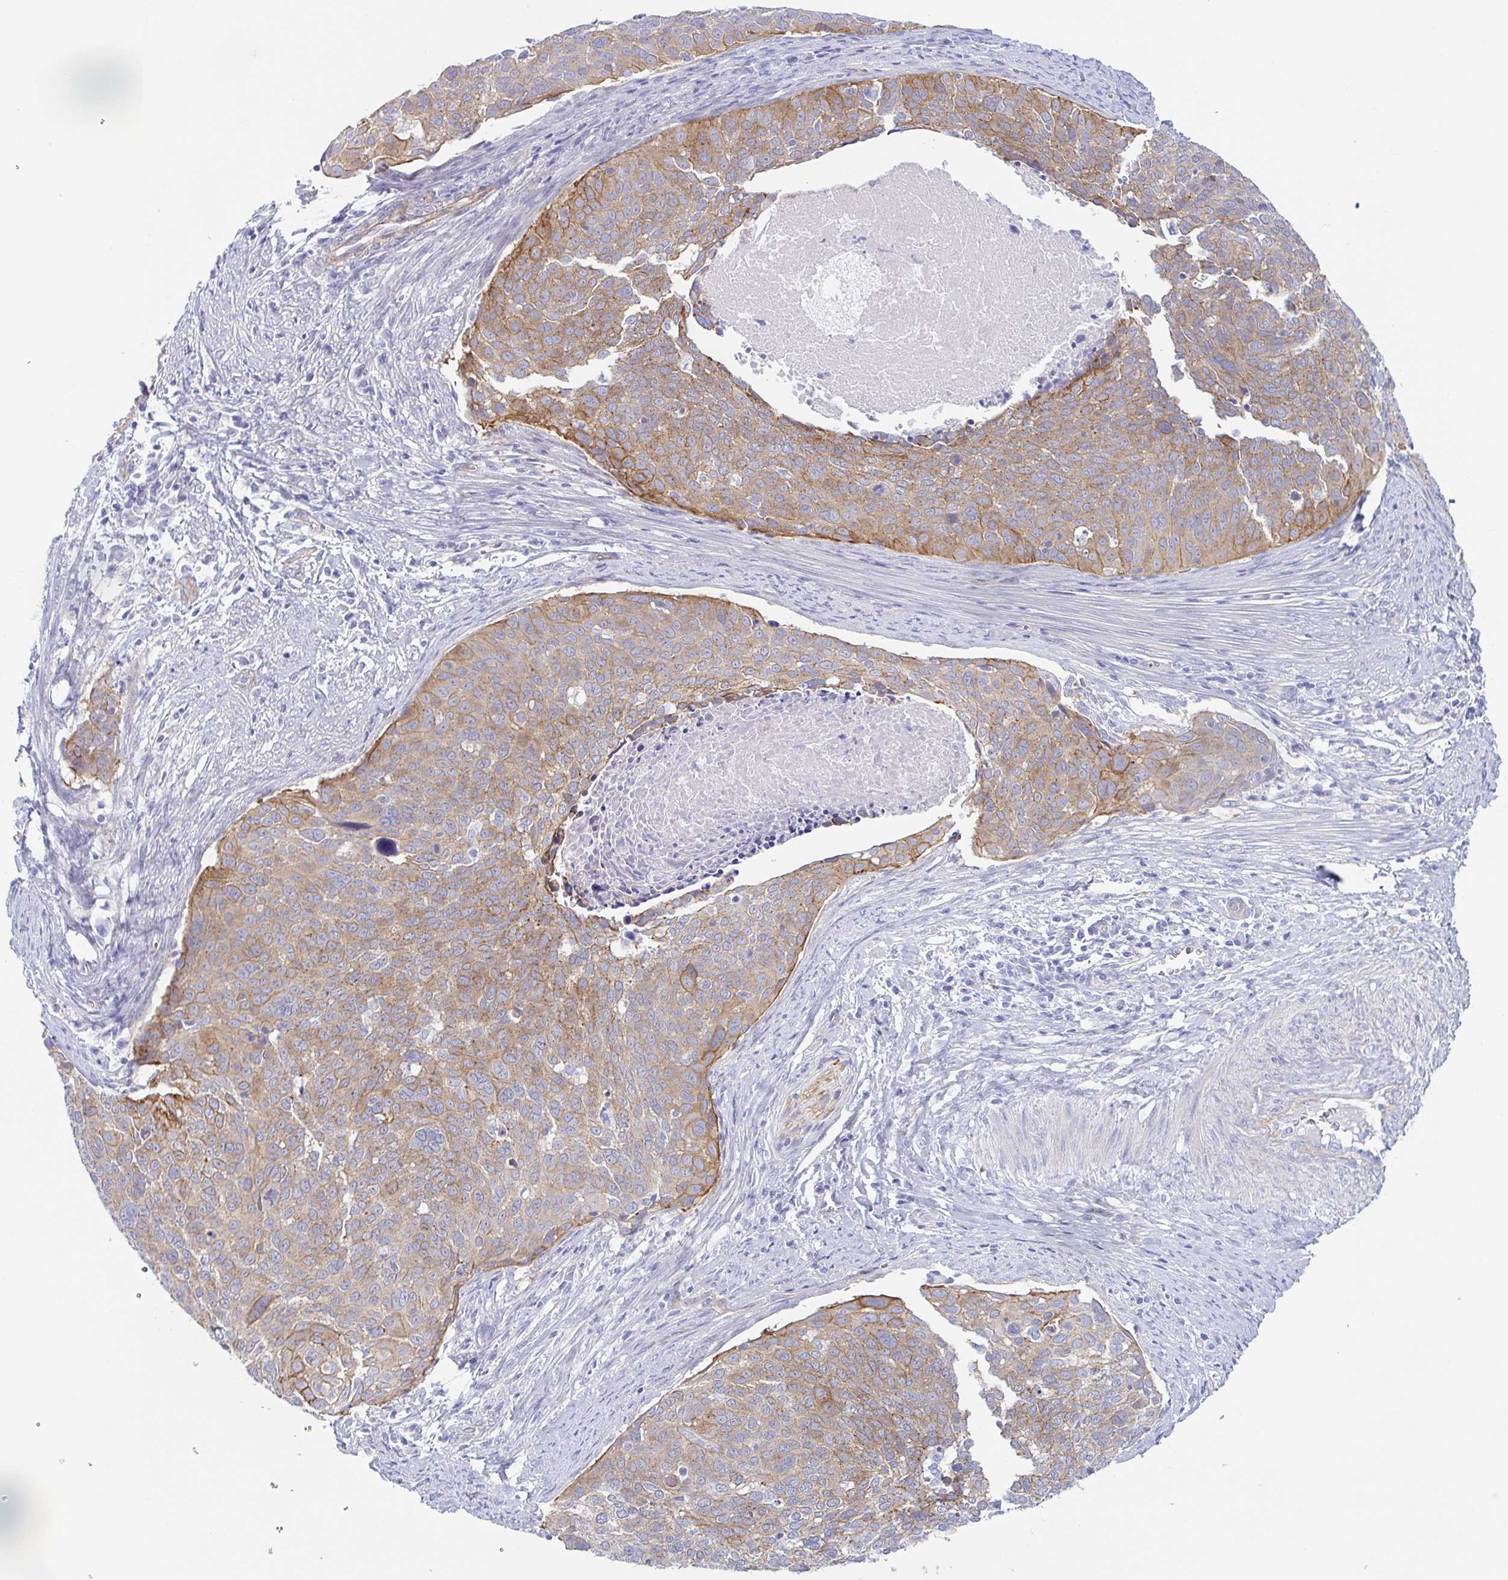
{"staining": {"intensity": "weak", "quantity": ">75%", "location": "cytoplasmic/membranous"}, "tissue": "cervical cancer", "cell_type": "Tumor cells", "image_type": "cancer", "snomed": [{"axis": "morphology", "description": "Squamous cell carcinoma, NOS"}, {"axis": "topography", "description": "Cervix"}], "caption": "Protein staining displays weak cytoplasmic/membranous expression in approximately >75% of tumor cells in cervical squamous cell carcinoma.", "gene": "DYNC1I1", "patient": {"sex": "female", "age": 39}}